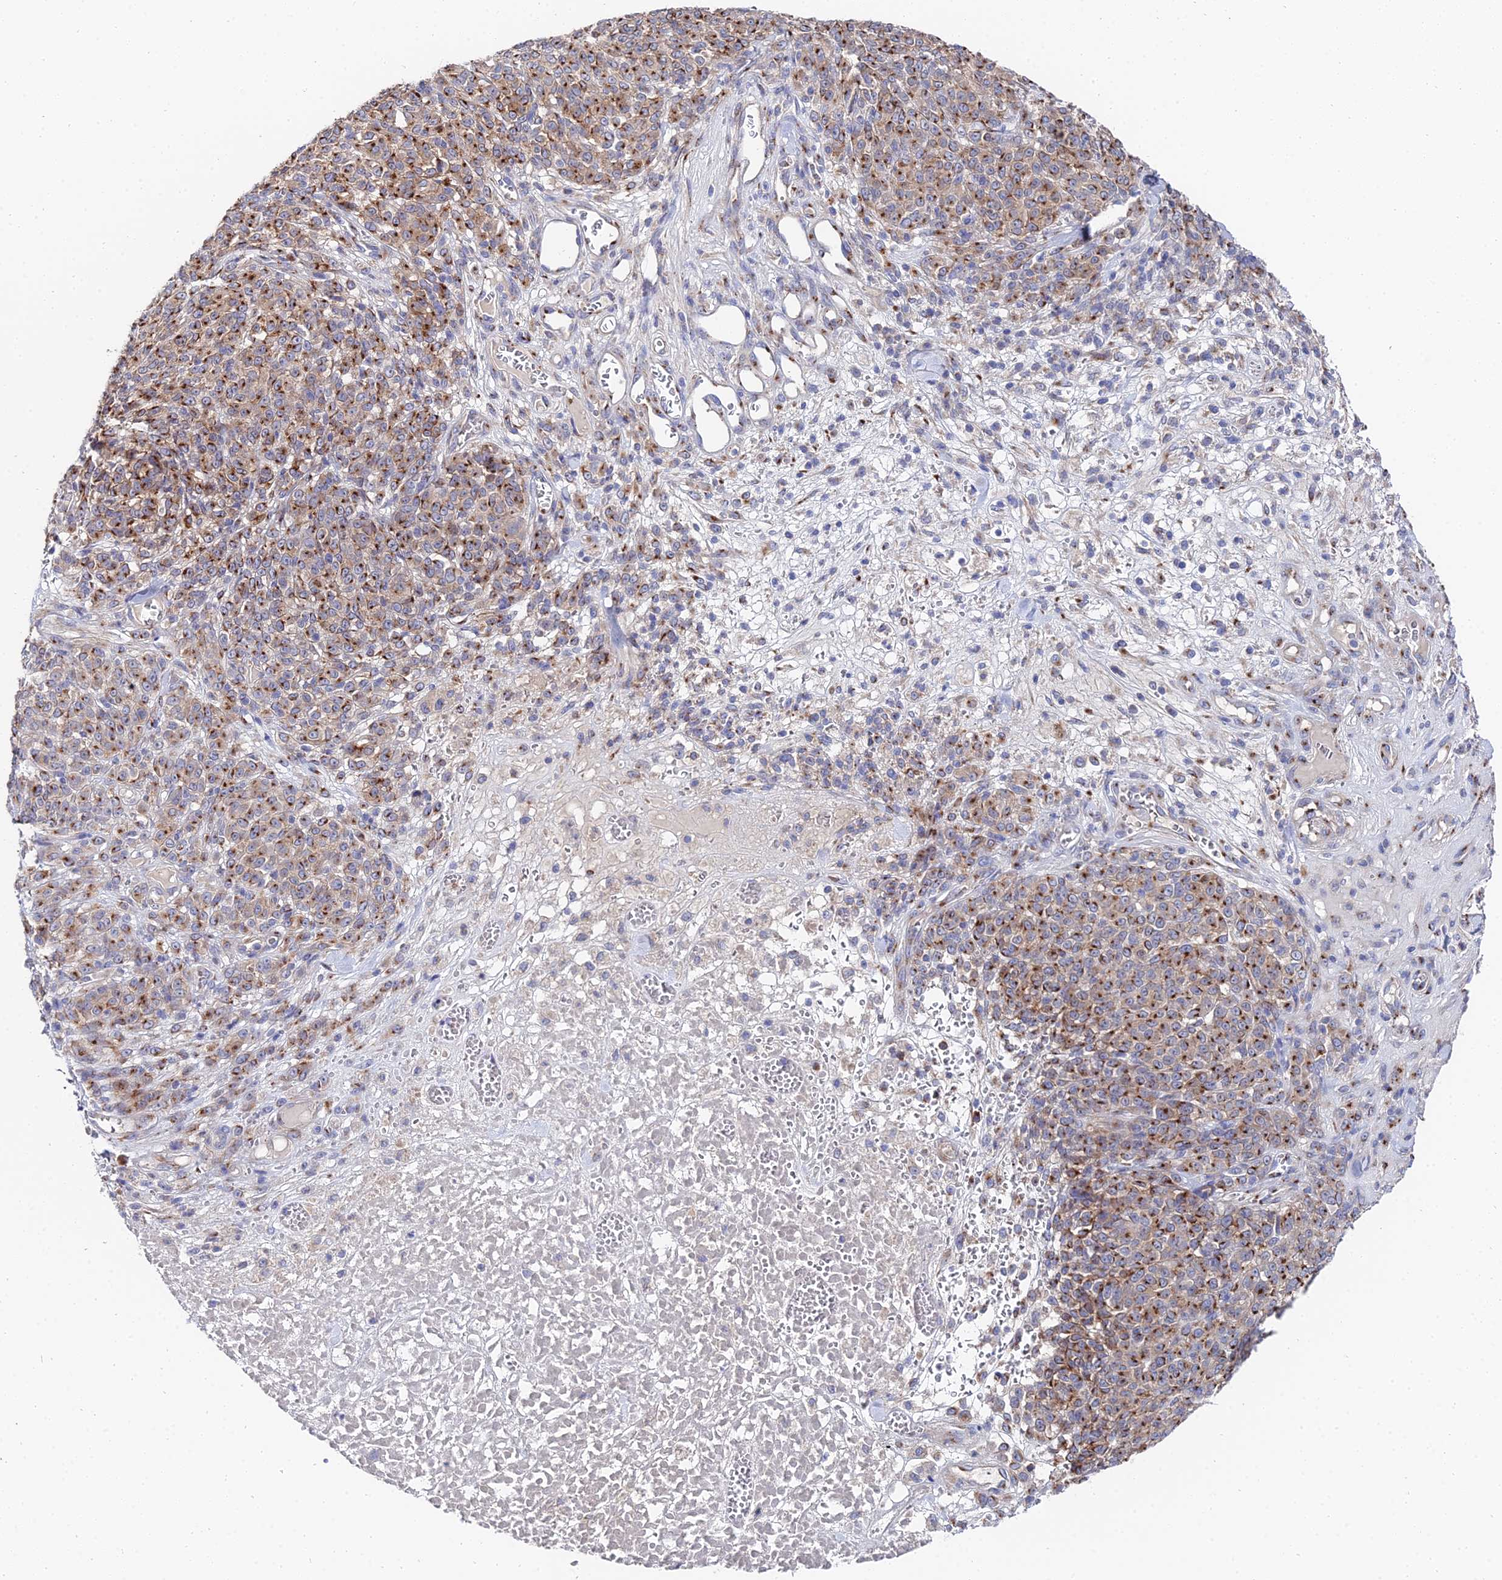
{"staining": {"intensity": "strong", "quantity": ">75%", "location": "cytoplasmic/membranous"}, "tissue": "melanoma", "cell_type": "Tumor cells", "image_type": "cancer", "snomed": [{"axis": "morphology", "description": "Normal tissue, NOS"}, {"axis": "morphology", "description": "Malignant melanoma, NOS"}, {"axis": "topography", "description": "Skin"}], "caption": "DAB (3,3'-diaminobenzidine) immunohistochemical staining of human melanoma reveals strong cytoplasmic/membranous protein expression in about >75% of tumor cells. (DAB = brown stain, brightfield microscopy at high magnification).", "gene": "BORCS8", "patient": {"sex": "female", "age": 34}}